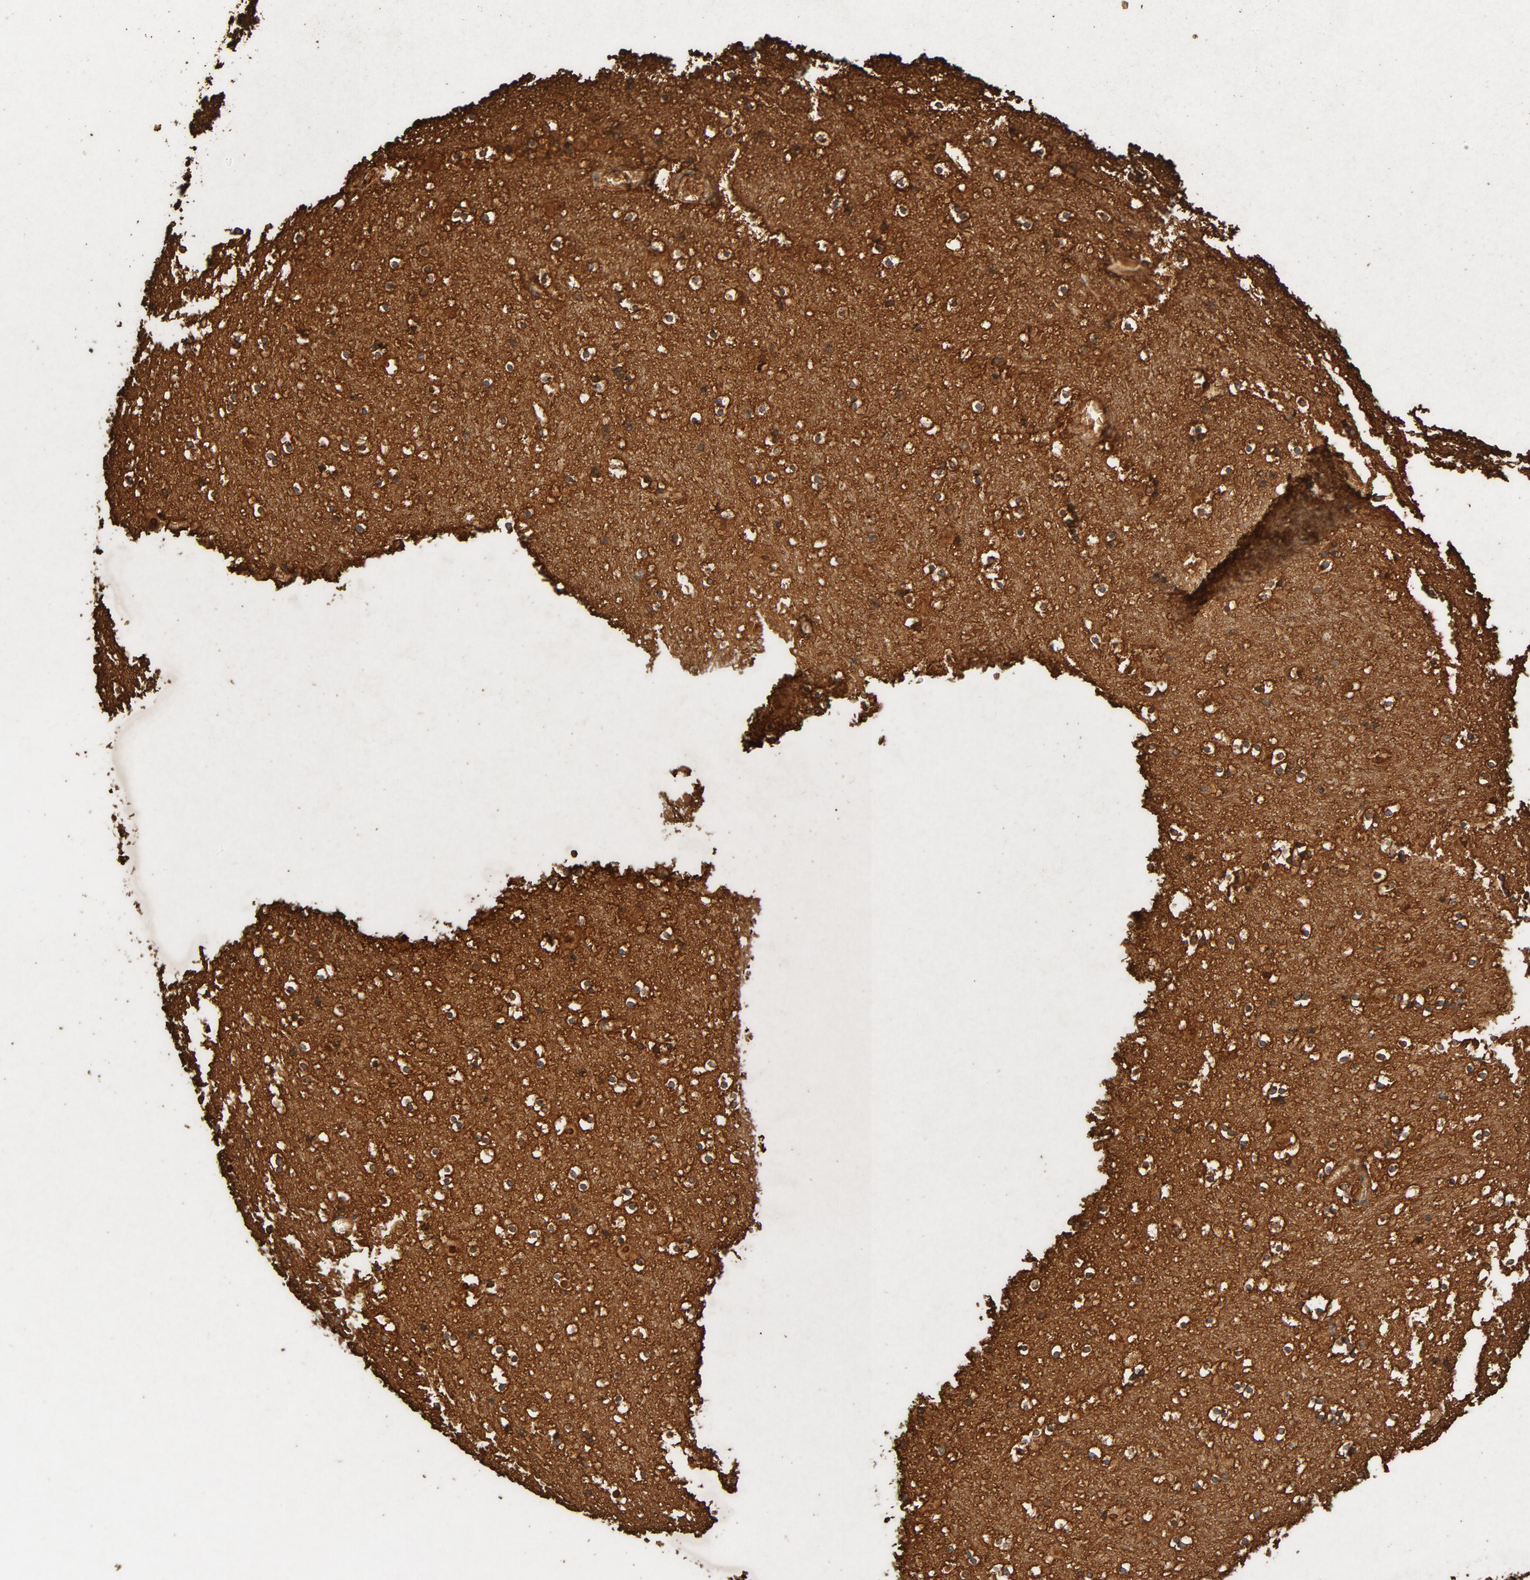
{"staining": {"intensity": "weak", "quantity": ">75%", "location": "cytoplasmic/membranous"}, "tissue": "caudate", "cell_type": "Glial cells", "image_type": "normal", "snomed": [{"axis": "morphology", "description": "Normal tissue, NOS"}, {"axis": "topography", "description": "Lateral ventricle wall"}], "caption": "A high-resolution image shows IHC staining of normal caudate, which demonstrates weak cytoplasmic/membranous expression in about >75% of glial cells.", "gene": "PTPRB", "patient": {"sex": "male", "age": 45}}